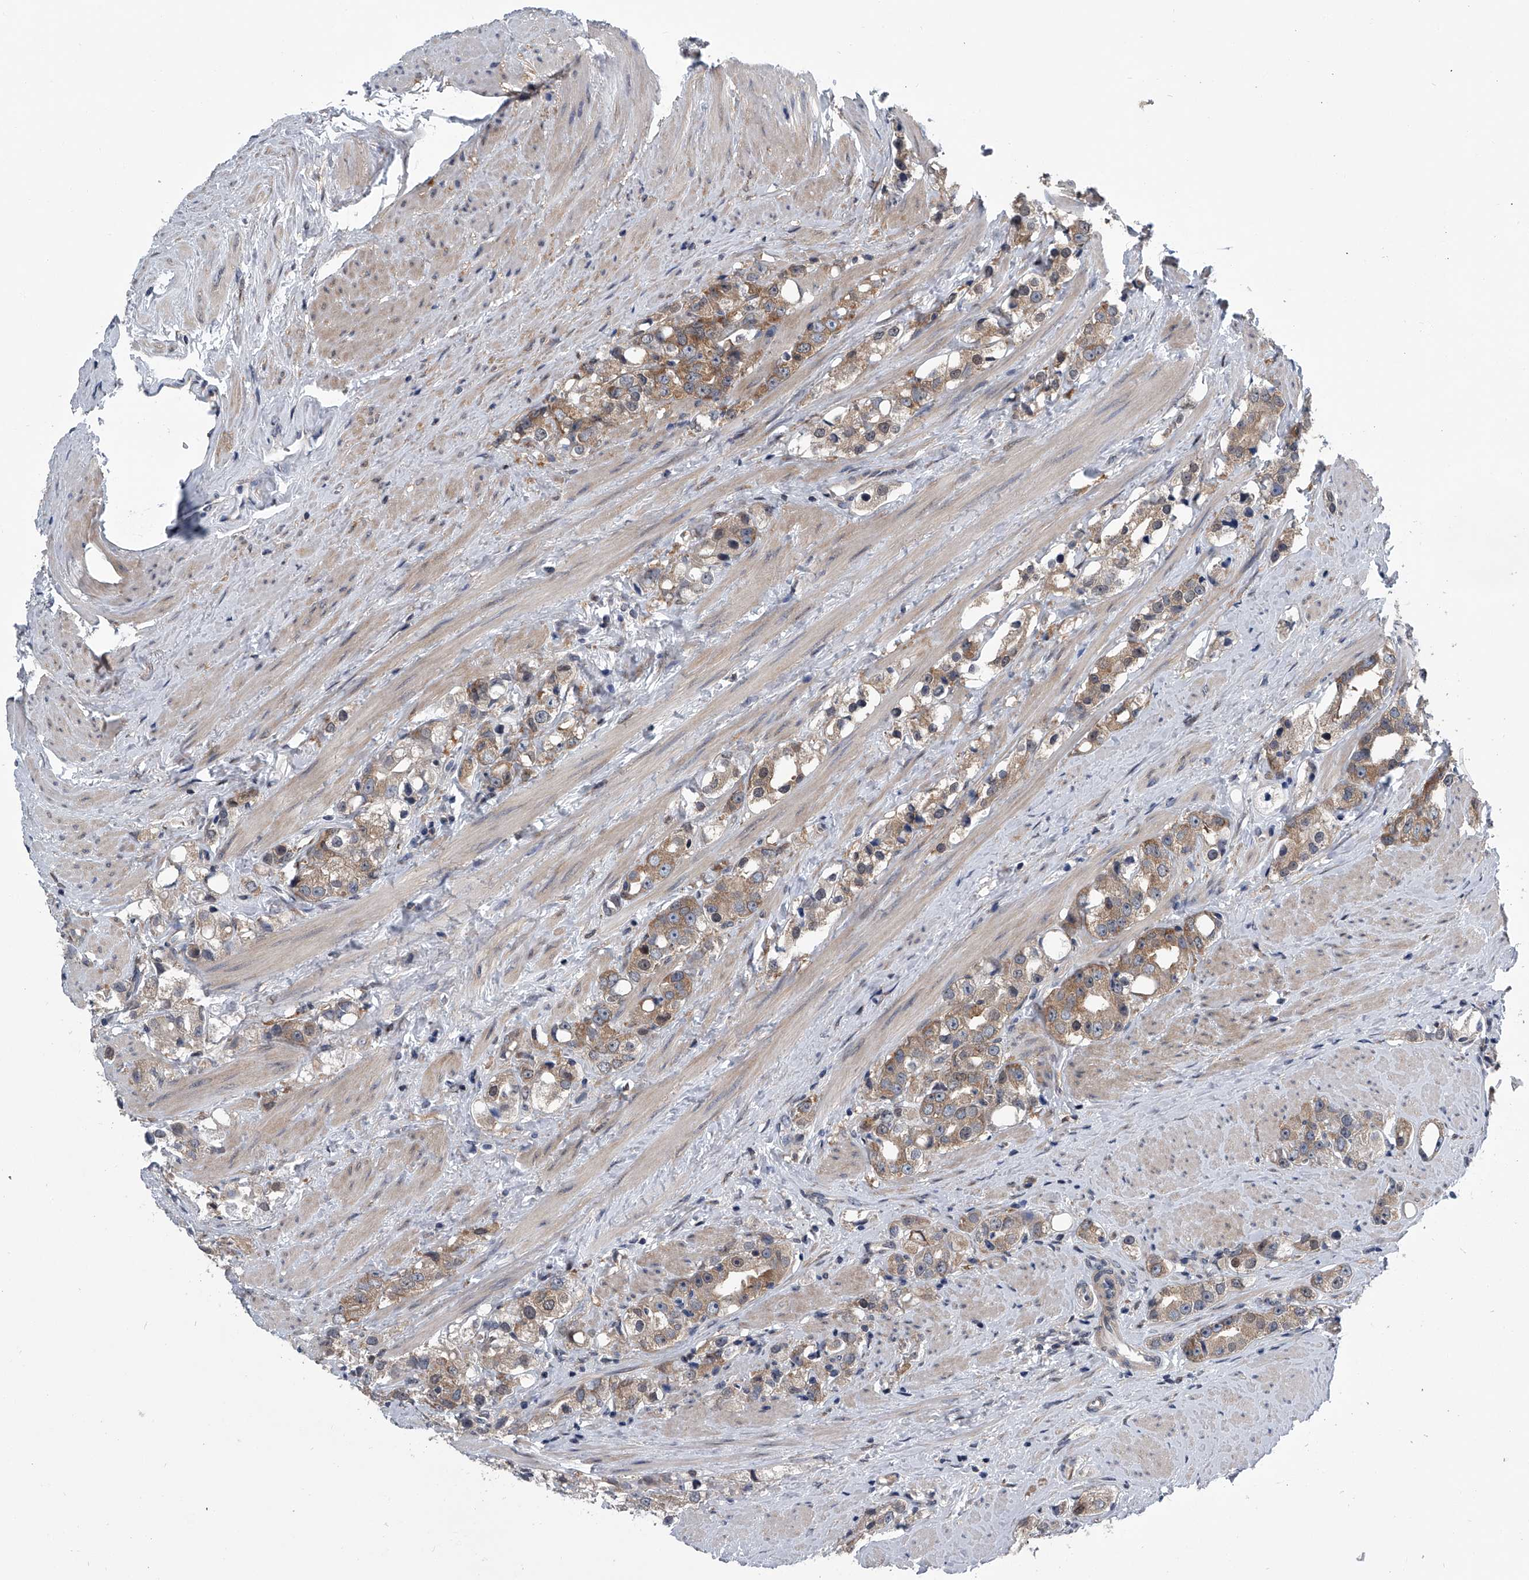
{"staining": {"intensity": "moderate", "quantity": ">75%", "location": "cytoplasmic/membranous"}, "tissue": "prostate cancer", "cell_type": "Tumor cells", "image_type": "cancer", "snomed": [{"axis": "morphology", "description": "Adenocarcinoma, NOS"}, {"axis": "topography", "description": "Prostate"}], "caption": "DAB (3,3'-diaminobenzidine) immunohistochemical staining of human prostate cancer exhibits moderate cytoplasmic/membranous protein positivity in approximately >75% of tumor cells. The protein is shown in brown color, while the nuclei are stained blue.", "gene": "PPP2R5D", "patient": {"sex": "male", "age": 79}}